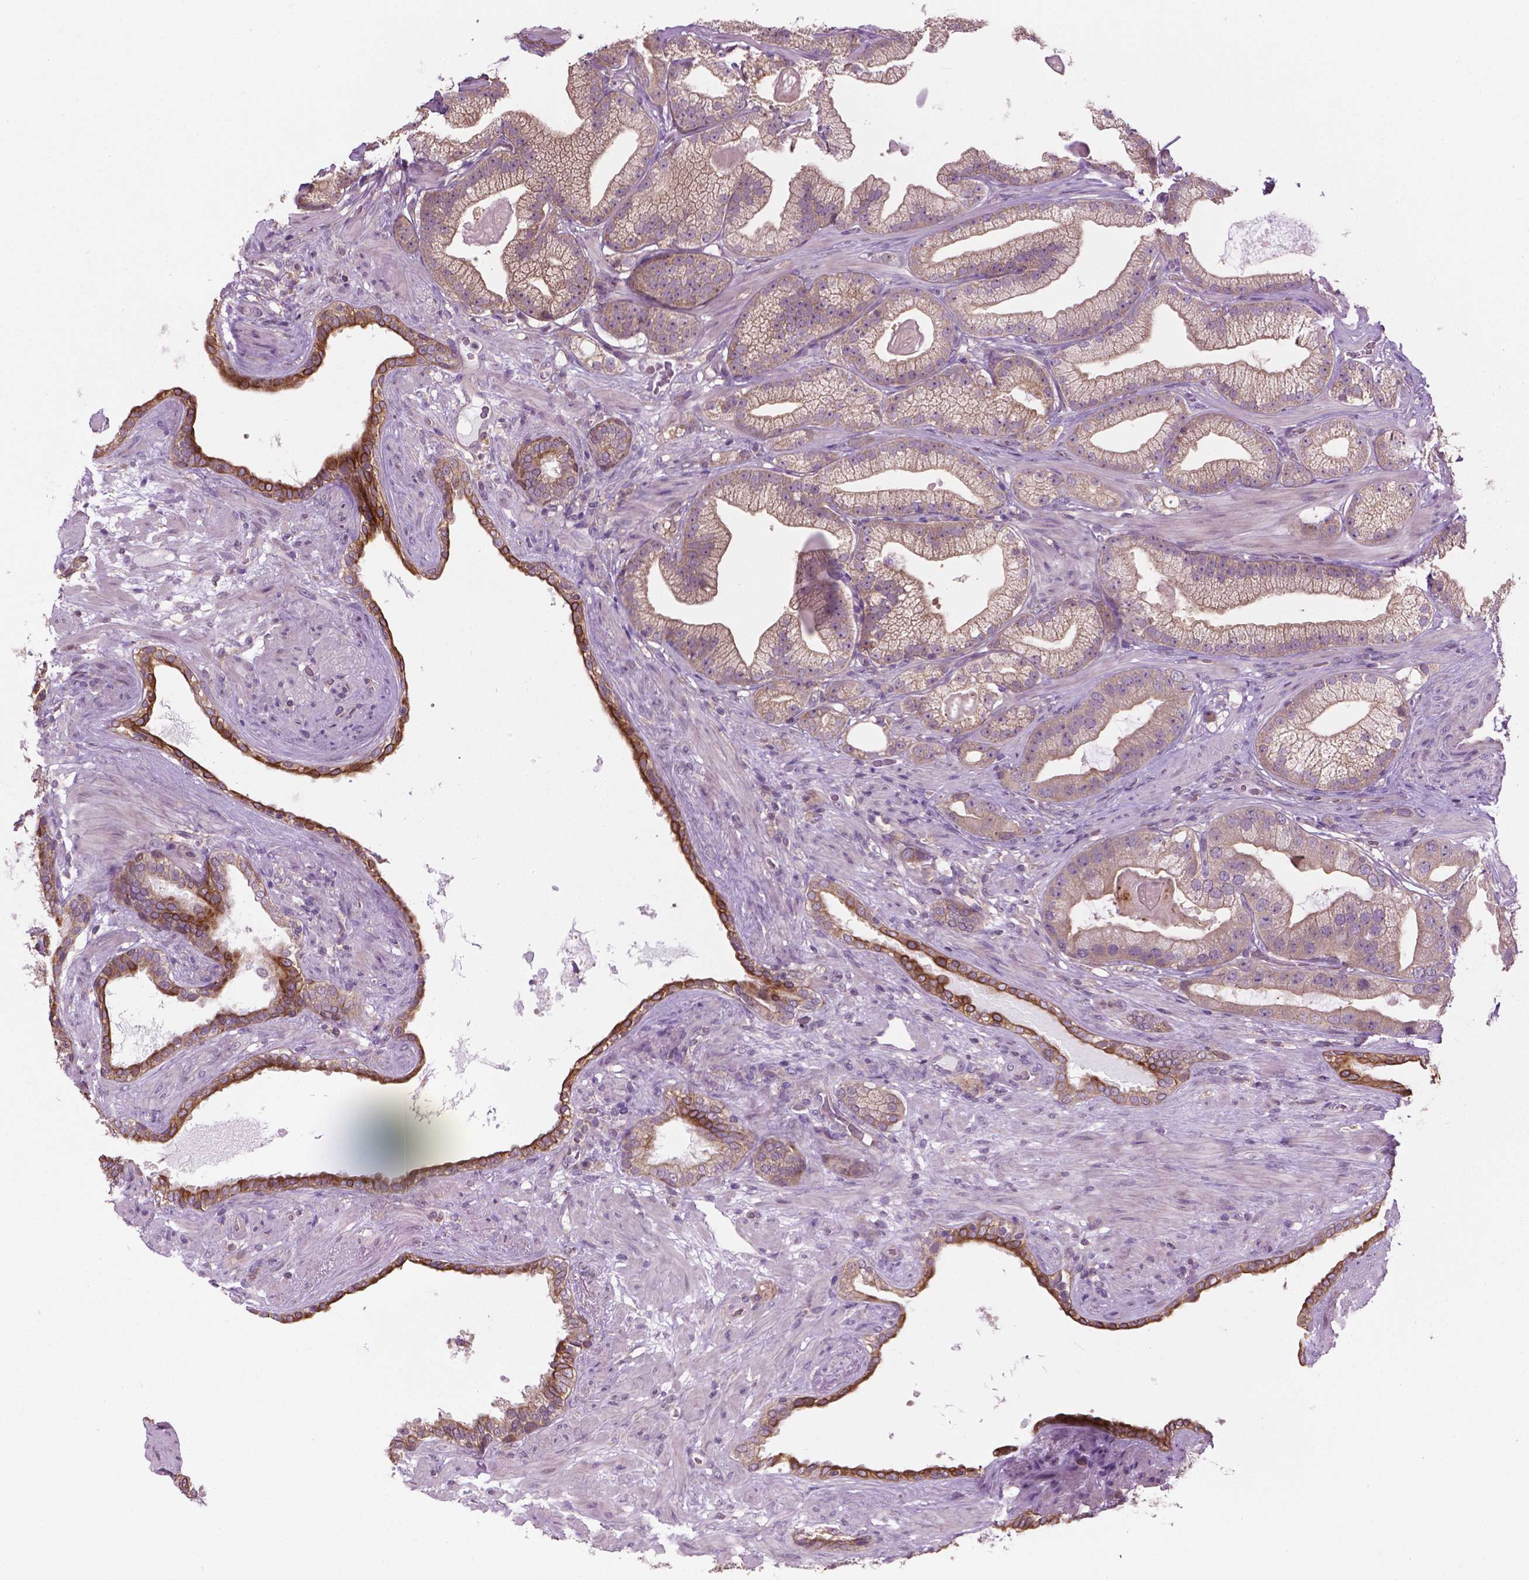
{"staining": {"intensity": "weak", "quantity": ">75%", "location": "cytoplasmic/membranous"}, "tissue": "prostate cancer", "cell_type": "Tumor cells", "image_type": "cancer", "snomed": [{"axis": "morphology", "description": "Adenocarcinoma, Low grade"}, {"axis": "topography", "description": "Prostate"}], "caption": "This is an image of immunohistochemistry staining of prostate cancer (adenocarcinoma (low-grade)), which shows weak staining in the cytoplasmic/membranous of tumor cells.", "gene": "MZT1", "patient": {"sex": "male", "age": 57}}